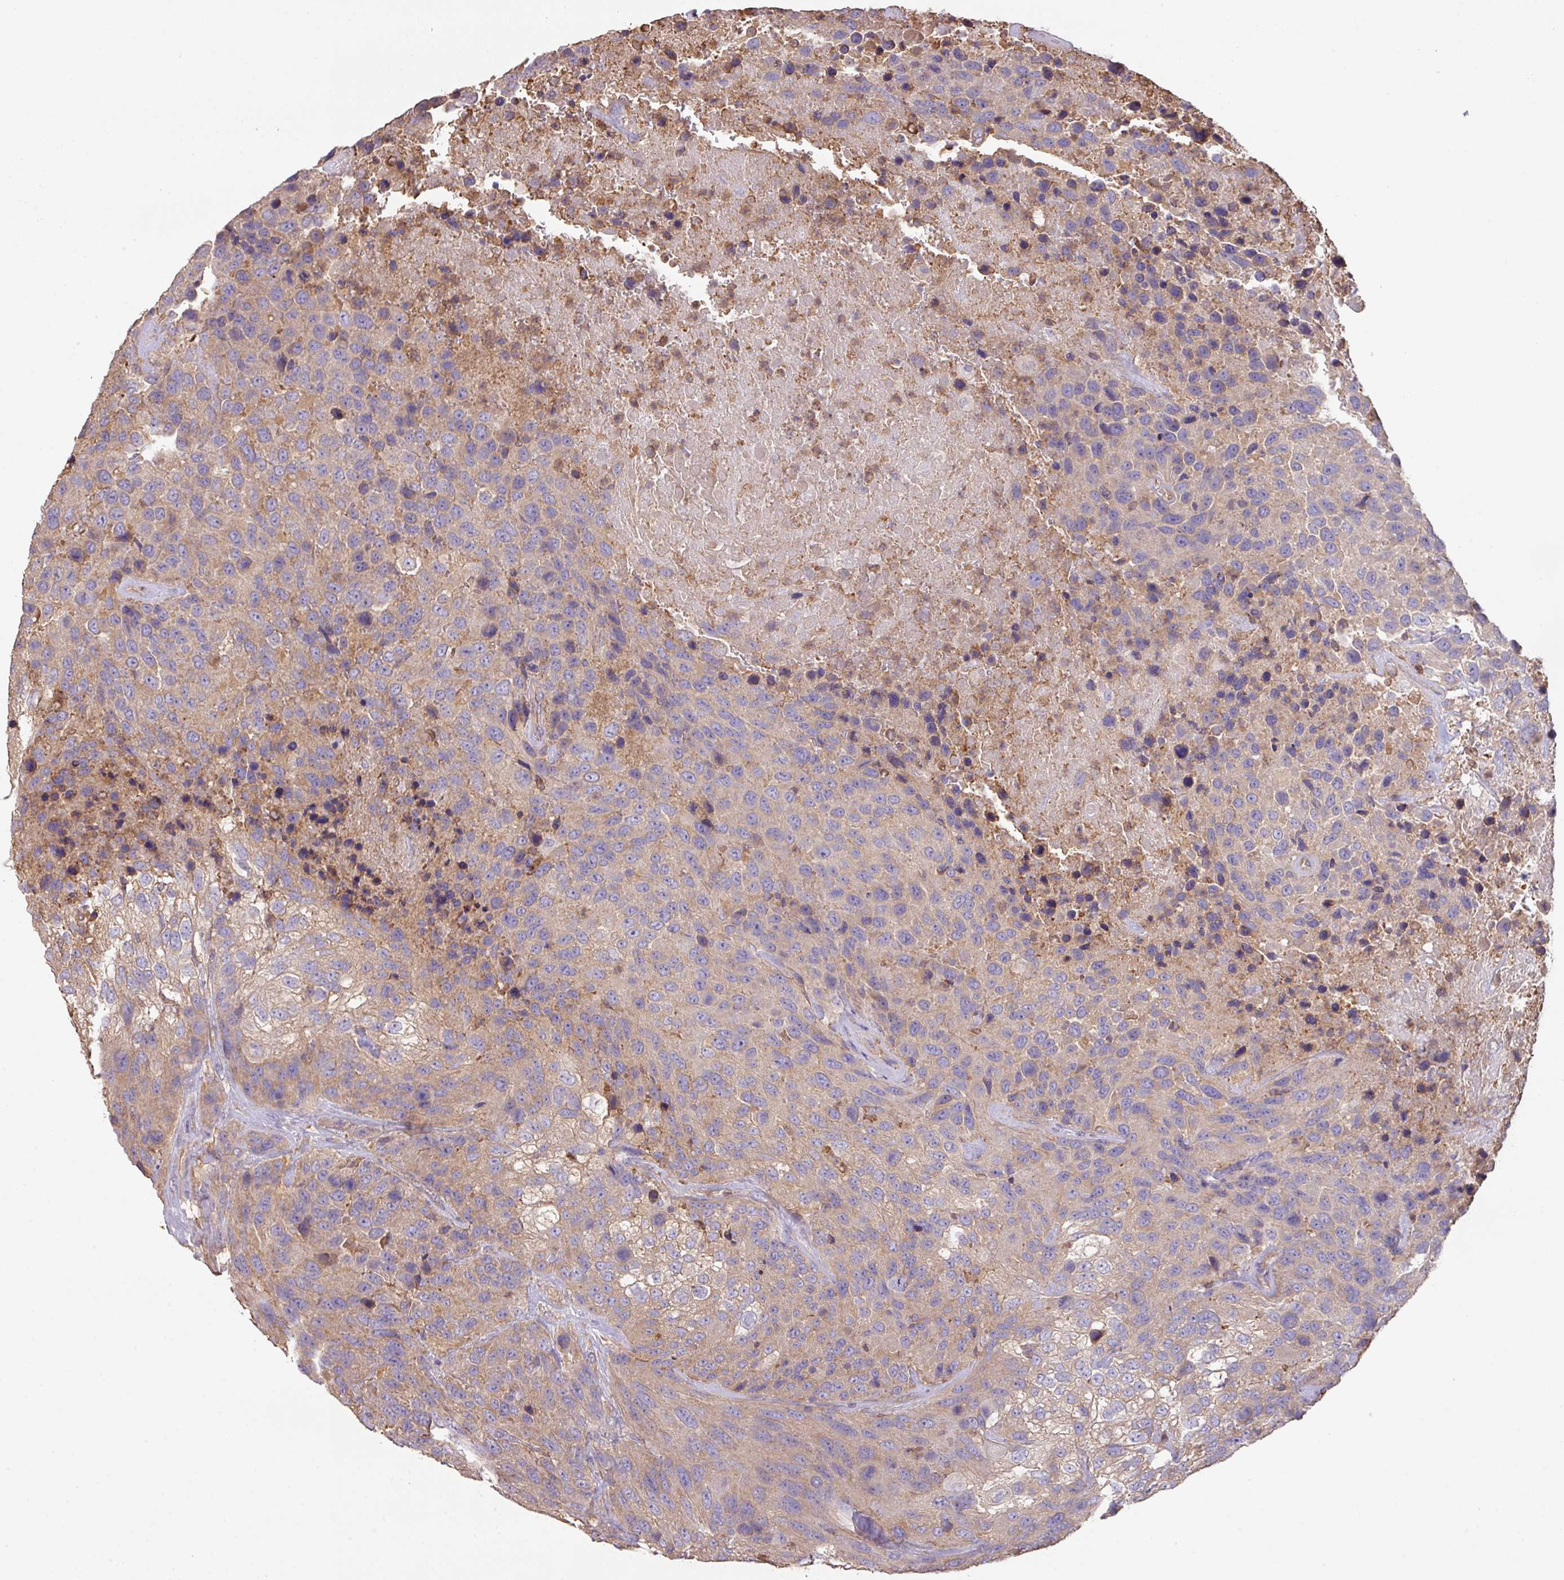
{"staining": {"intensity": "negative", "quantity": "none", "location": "none"}, "tissue": "urothelial cancer", "cell_type": "Tumor cells", "image_type": "cancer", "snomed": [{"axis": "morphology", "description": "Urothelial carcinoma, High grade"}, {"axis": "topography", "description": "Urinary bladder"}], "caption": "This is an immunohistochemistry (IHC) image of human high-grade urothelial carcinoma. There is no positivity in tumor cells.", "gene": "CALML4", "patient": {"sex": "female", "age": 70}}